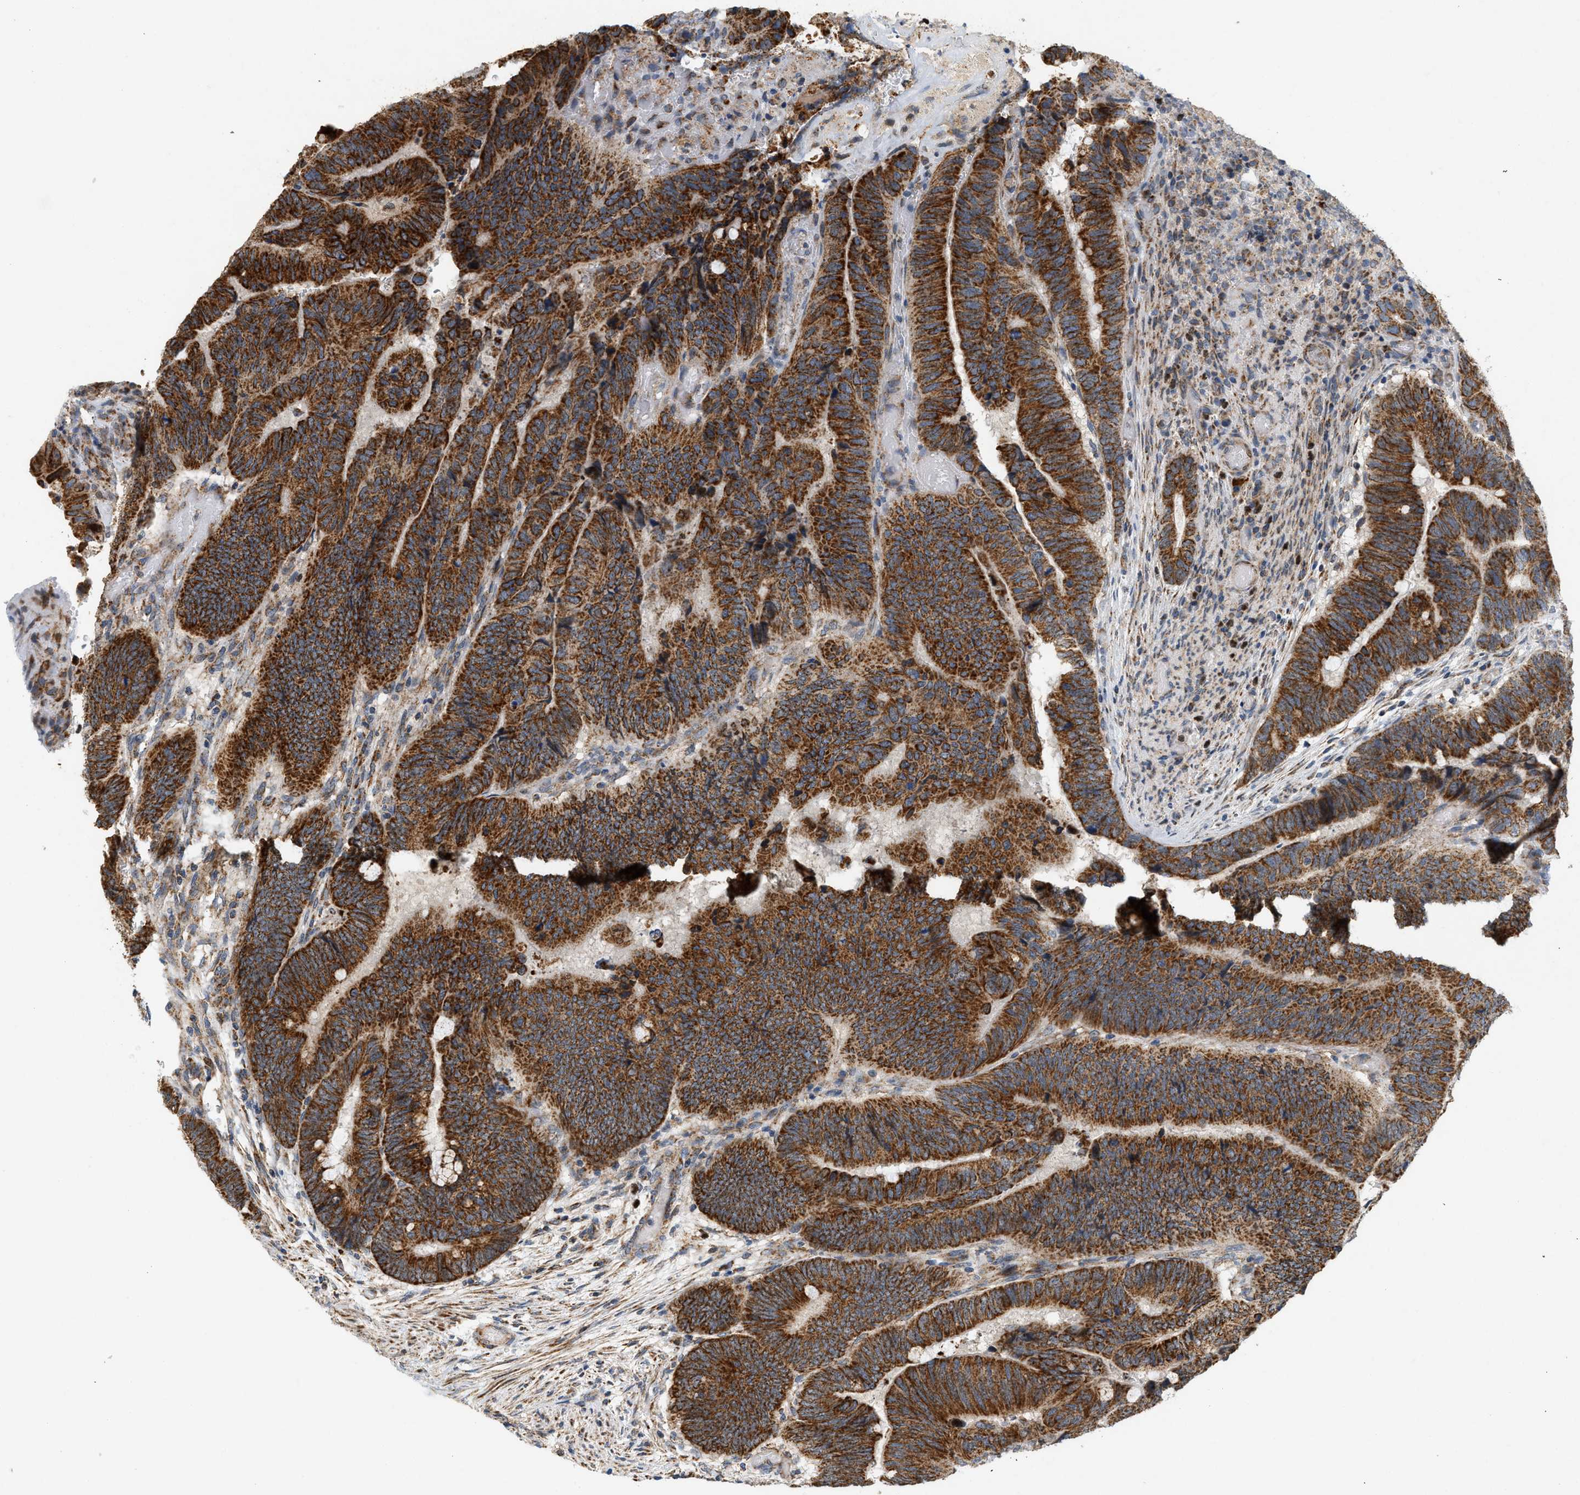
{"staining": {"intensity": "strong", "quantity": ">75%", "location": "cytoplasmic/membranous"}, "tissue": "colorectal cancer", "cell_type": "Tumor cells", "image_type": "cancer", "snomed": [{"axis": "morphology", "description": "Normal tissue, NOS"}, {"axis": "morphology", "description": "Adenocarcinoma, NOS"}, {"axis": "topography", "description": "Rectum"}], "caption": "Colorectal adenocarcinoma was stained to show a protein in brown. There is high levels of strong cytoplasmic/membranous staining in about >75% of tumor cells. The staining was performed using DAB (3,3'-diaminobenzidine) to visualize the protein expression in brown, while the nuclei were stained in blue with hematoxylin (Magnification: 20x).", "gene": "MCU", "patient": {"sex": "male", "age": 92}}